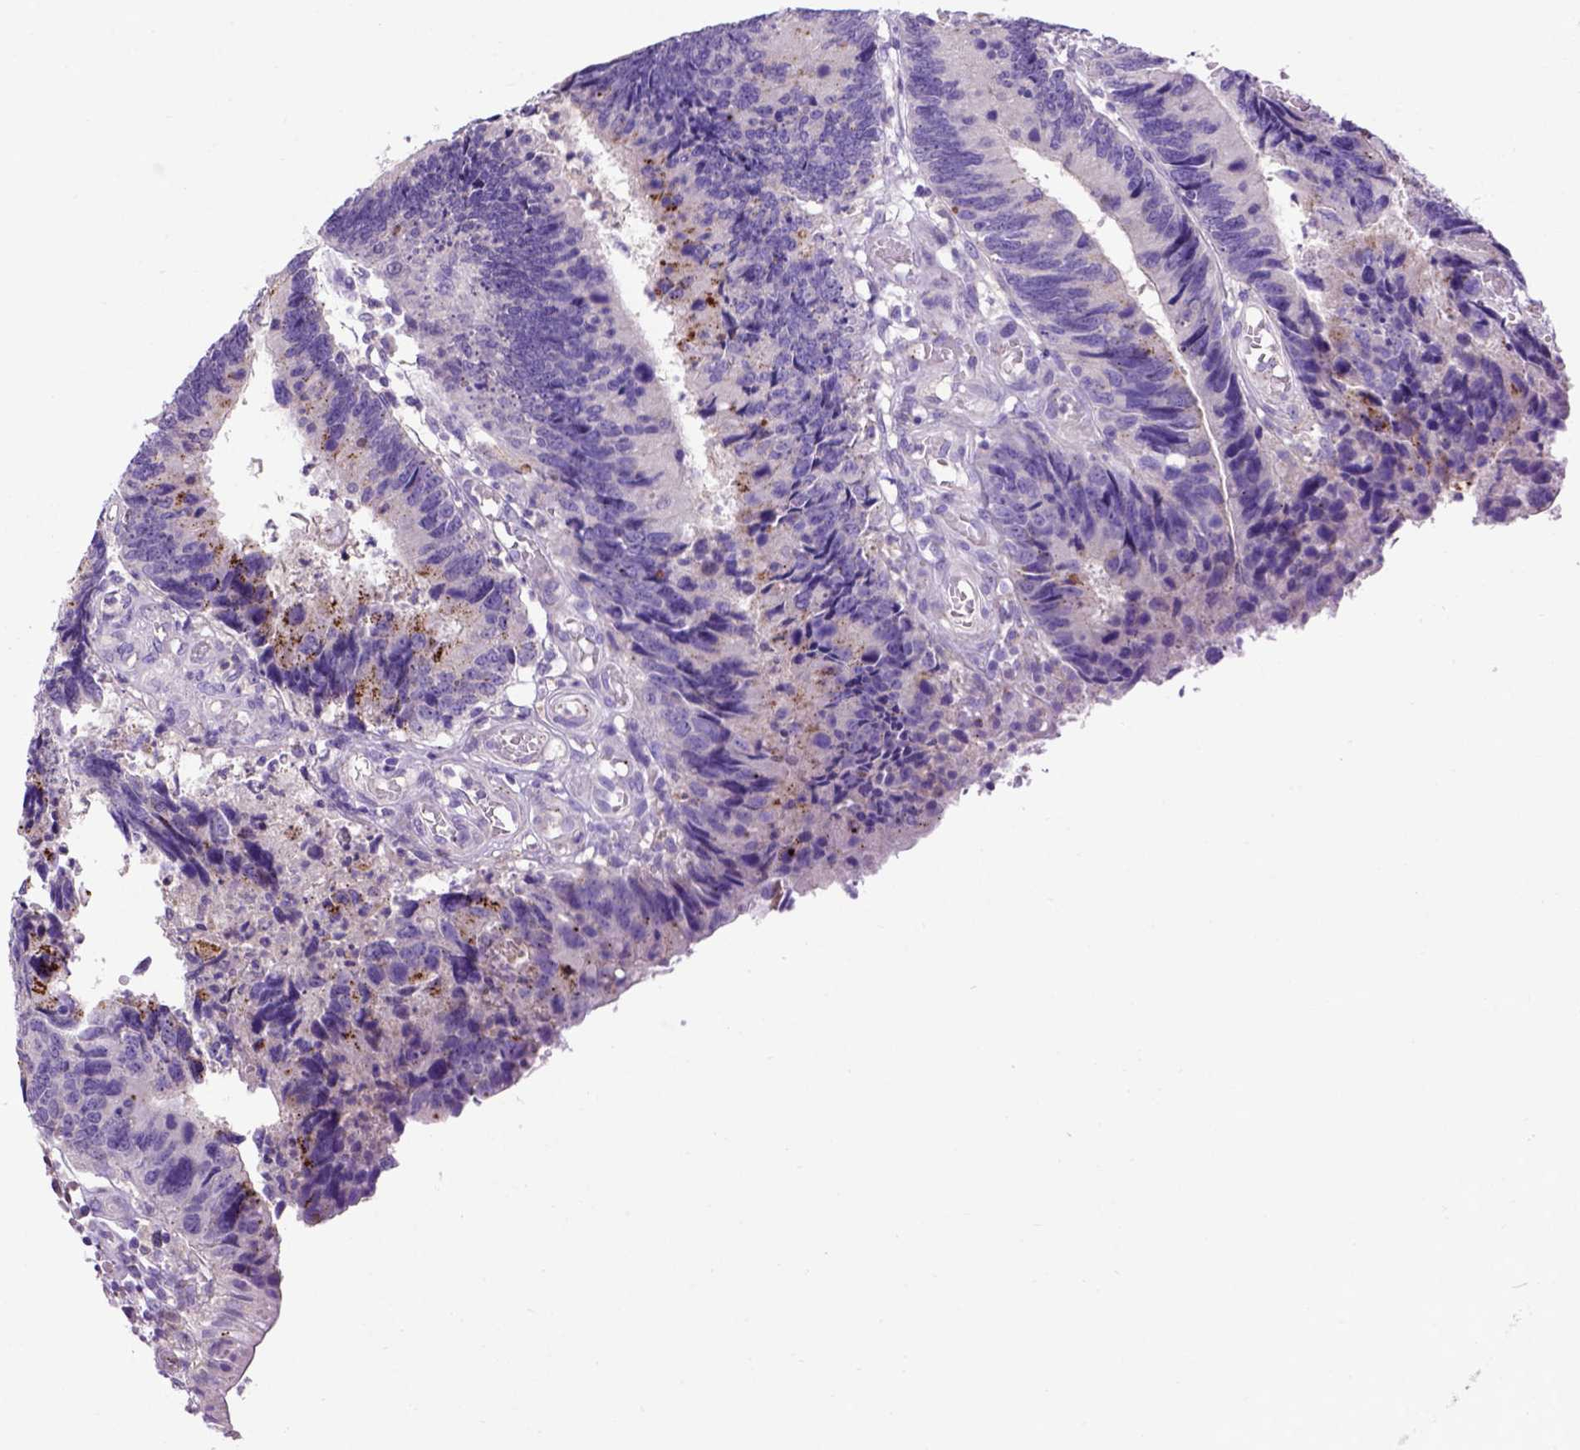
{"staining": {"intensity": "negative", "quantity": "none", "location": "none"}, "tissue": "colorectal cancer", "cell_type": "Tumor cells", "image_type": "cancer", "snomed": [{"axis": "morphology", "description": "Adenocarcinoma, NOS"}, {"axis": "topography", "description": "Colon"}], "caption": "The IHC micrograph has no significant expression in tumor cells of colorectal cancer (adenocarcinoma) tissue.", "gene": "ADAM12", "patient": {"sex": "female", "age": 67}}